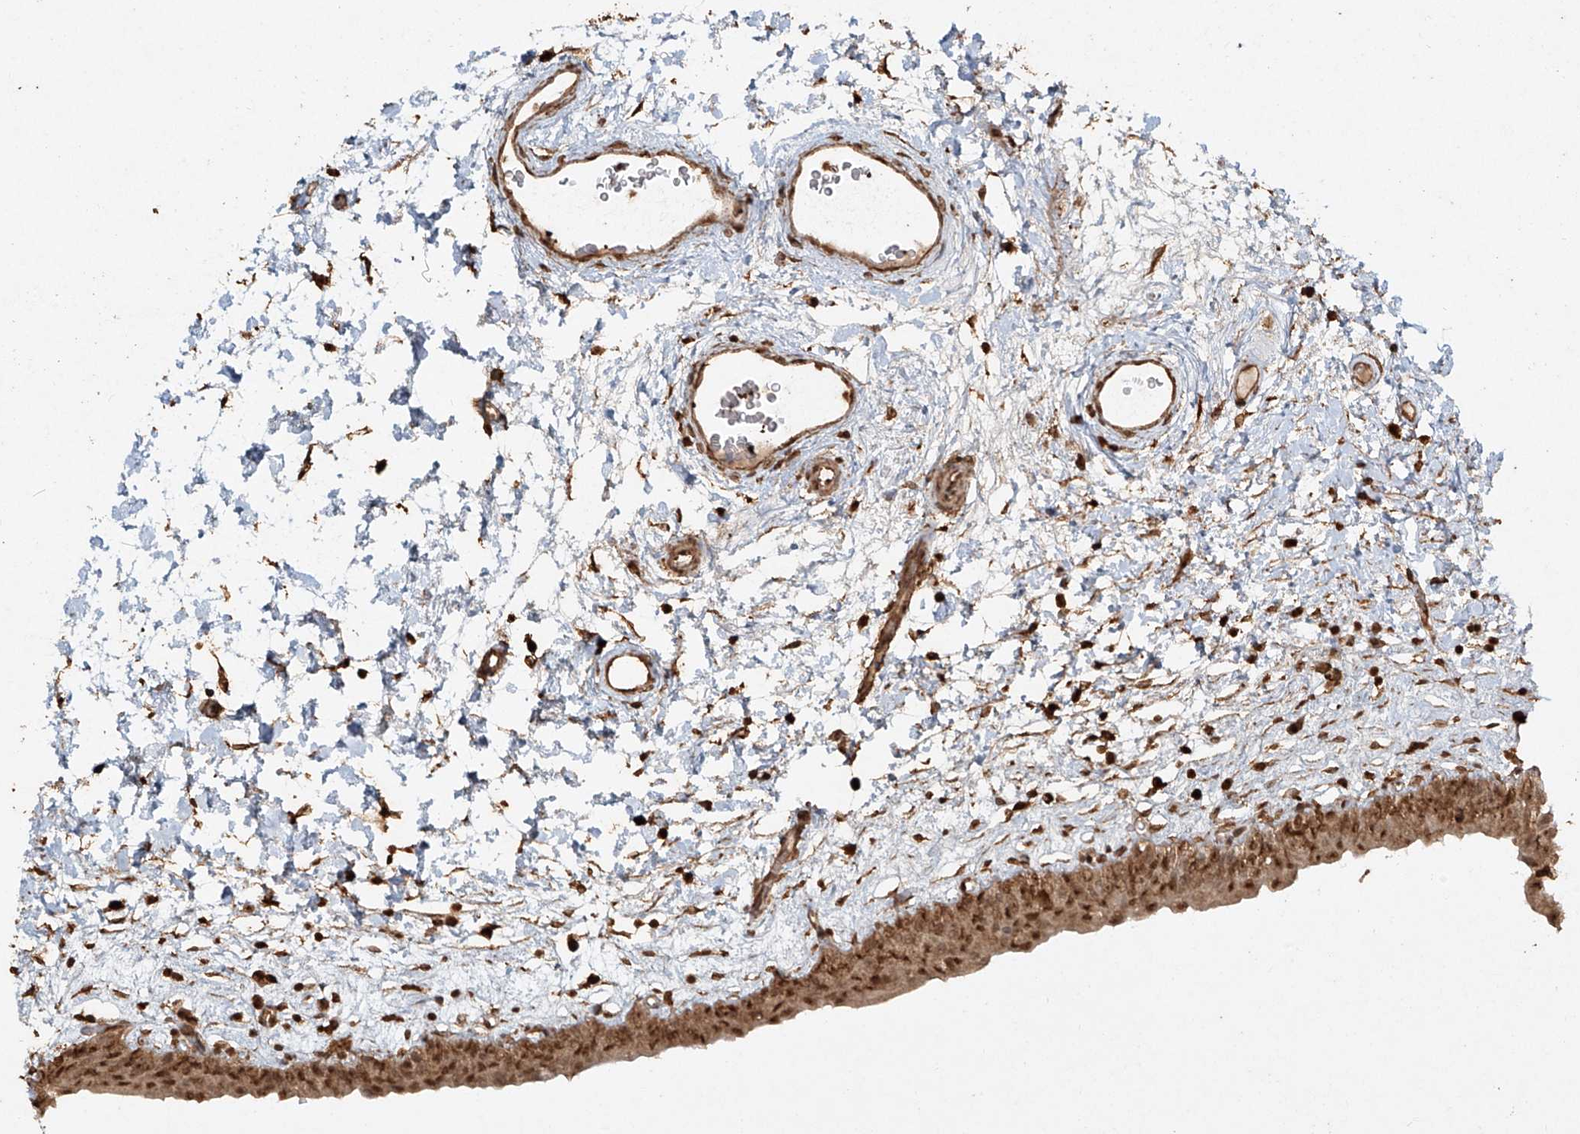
{"staining": {"intensity": "moderate", "quantity": ">75%", "location": "cytoplasmic/membranous,nuclear"}, "tissue": "urinary bladder", "cell_type": "Urothelial cells", "image_type": "normal", "snomed": [{"axis": "morphology", "description": "Normal tissue, NOS"}, {"axis": "topography", "description": "Urinary bladder"}], "caption": "Unremarkable urinary bladder displays moderate cytoplasmic/membranous,nuclear expression in about >75% of urothelial cells.", "gene": "TIGAR", "patient": {"sex": "male", "age": 83}}